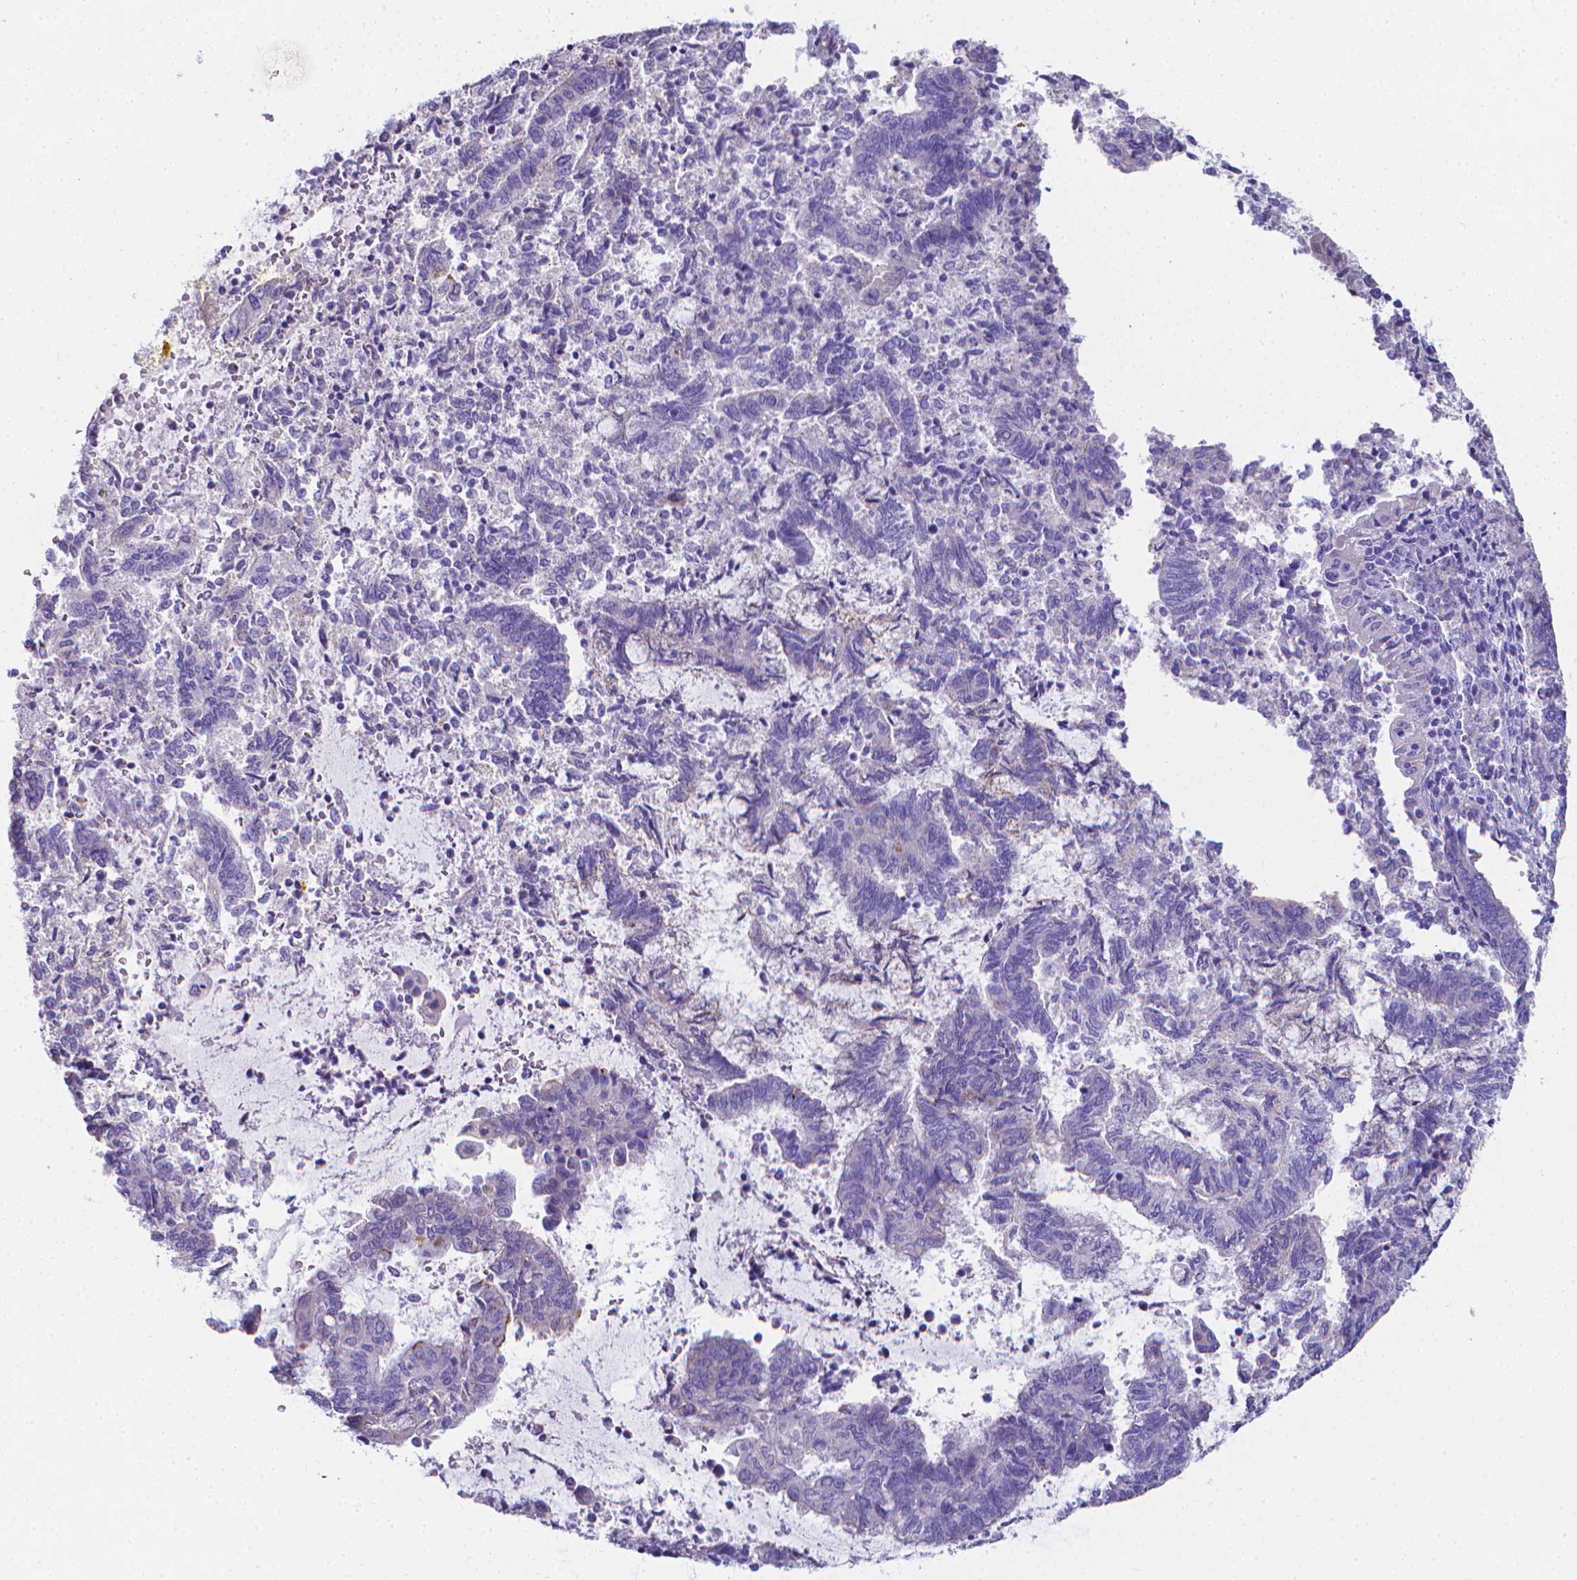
{"staining": {"intensity": "negative", "quantity": "none", "location": "none"}, "tissue": "endometrial cancer", "cell_type": "Tumor cells", "image_type": "cancer", "snomed": [{"axis": "morphology", "description": "Adenocarcinoma, NOS"}, {"axis": "topography", "description": "Endometrium"}], "caption": "Immunohistochemistry (IHC) of human endometrial adenocarcinoma shows no staining in tumor cells.", "gene": "LRRC73", "patient": {"sex": "female", "age": 65}}